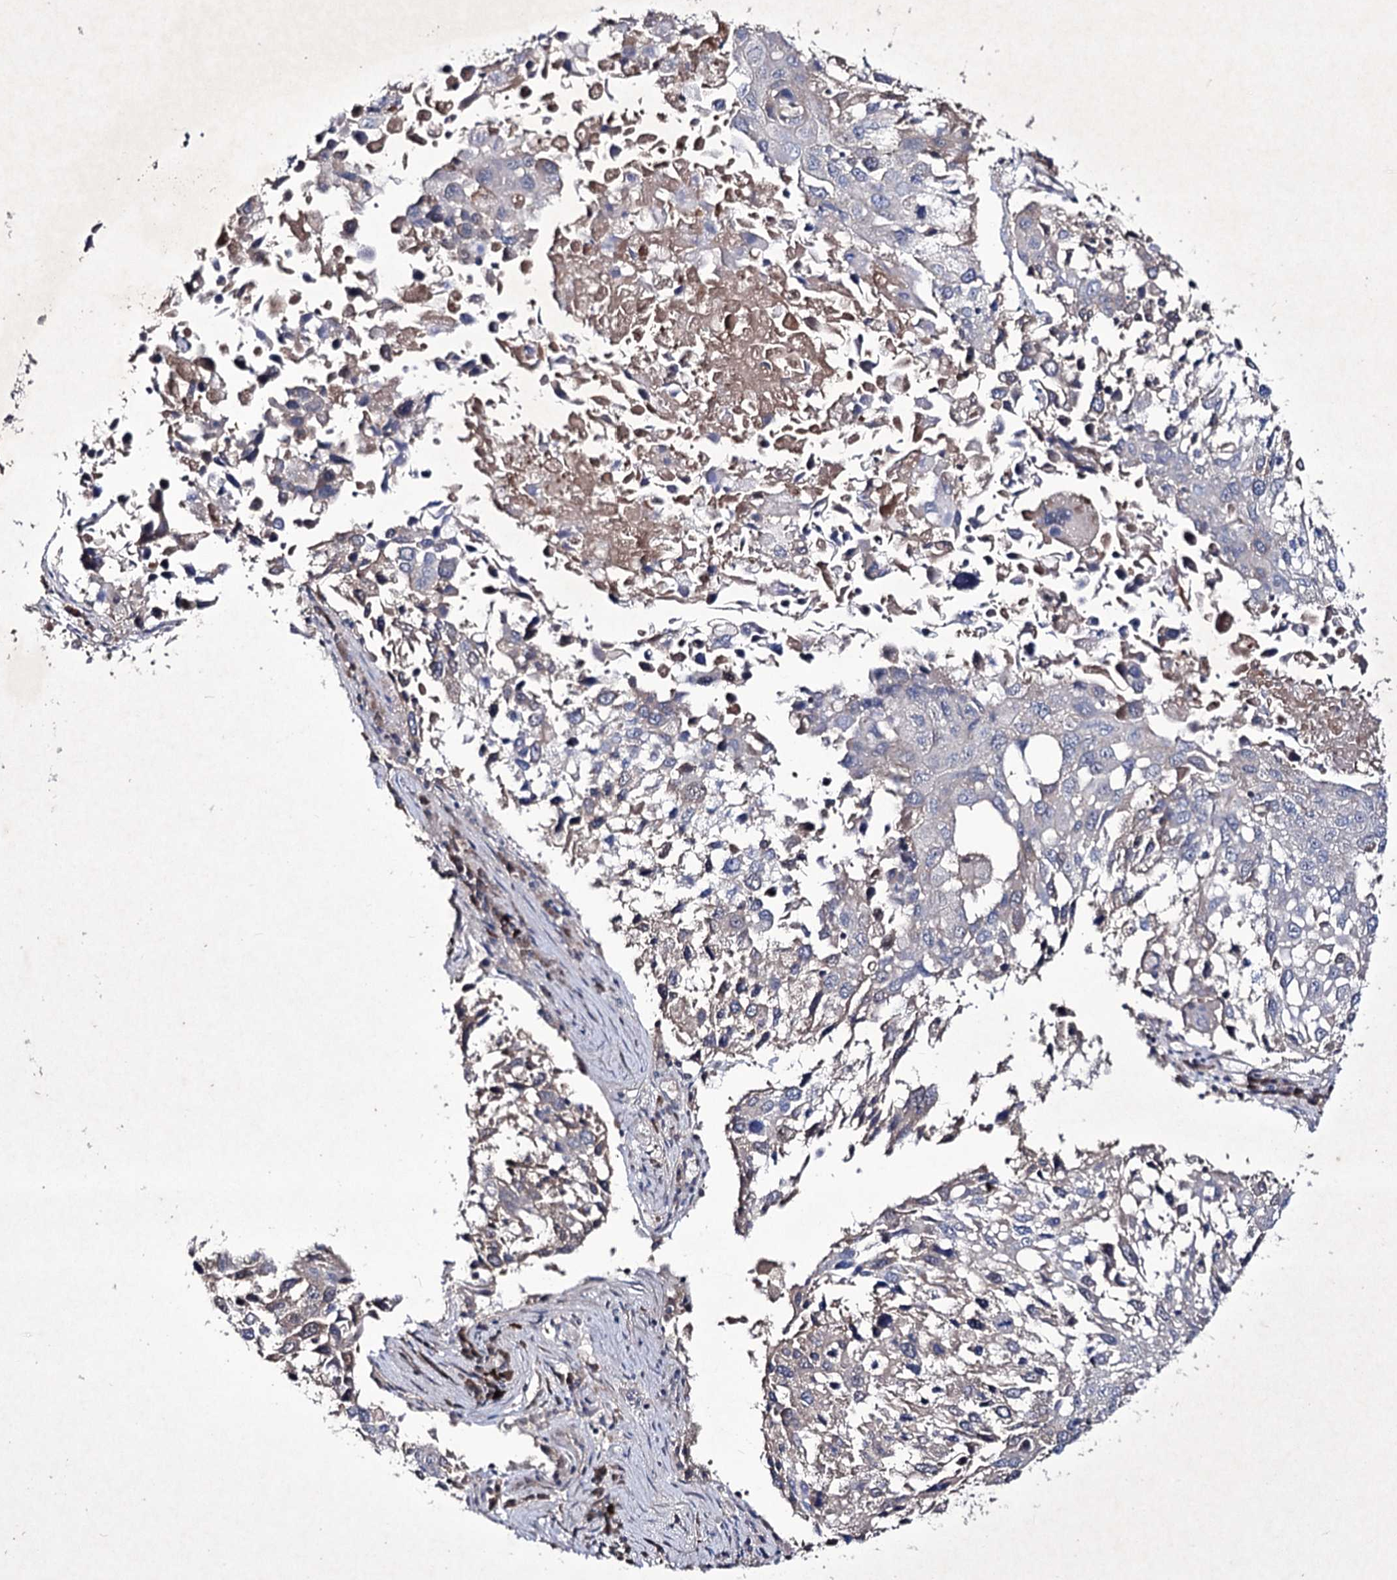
{"staining": {"intensity": "negative", "quantity": "none", "location": "none"}, "tissue": "lung cancer", "cell_type": "Tumor cells", "image_type": "cancer", "snomed": [{"axis": "morphology", "description": "Squamous cell carcinoma, NOS"}, {"axis": "topography", "description": "Lung"}], "caption": "A micrograph of lung squamous cell carcinoma stained for a protein reveals no brown staining in tumor cells.", "gene": "SEMA4G", "patient": {"sex": "male", "age": 65}}